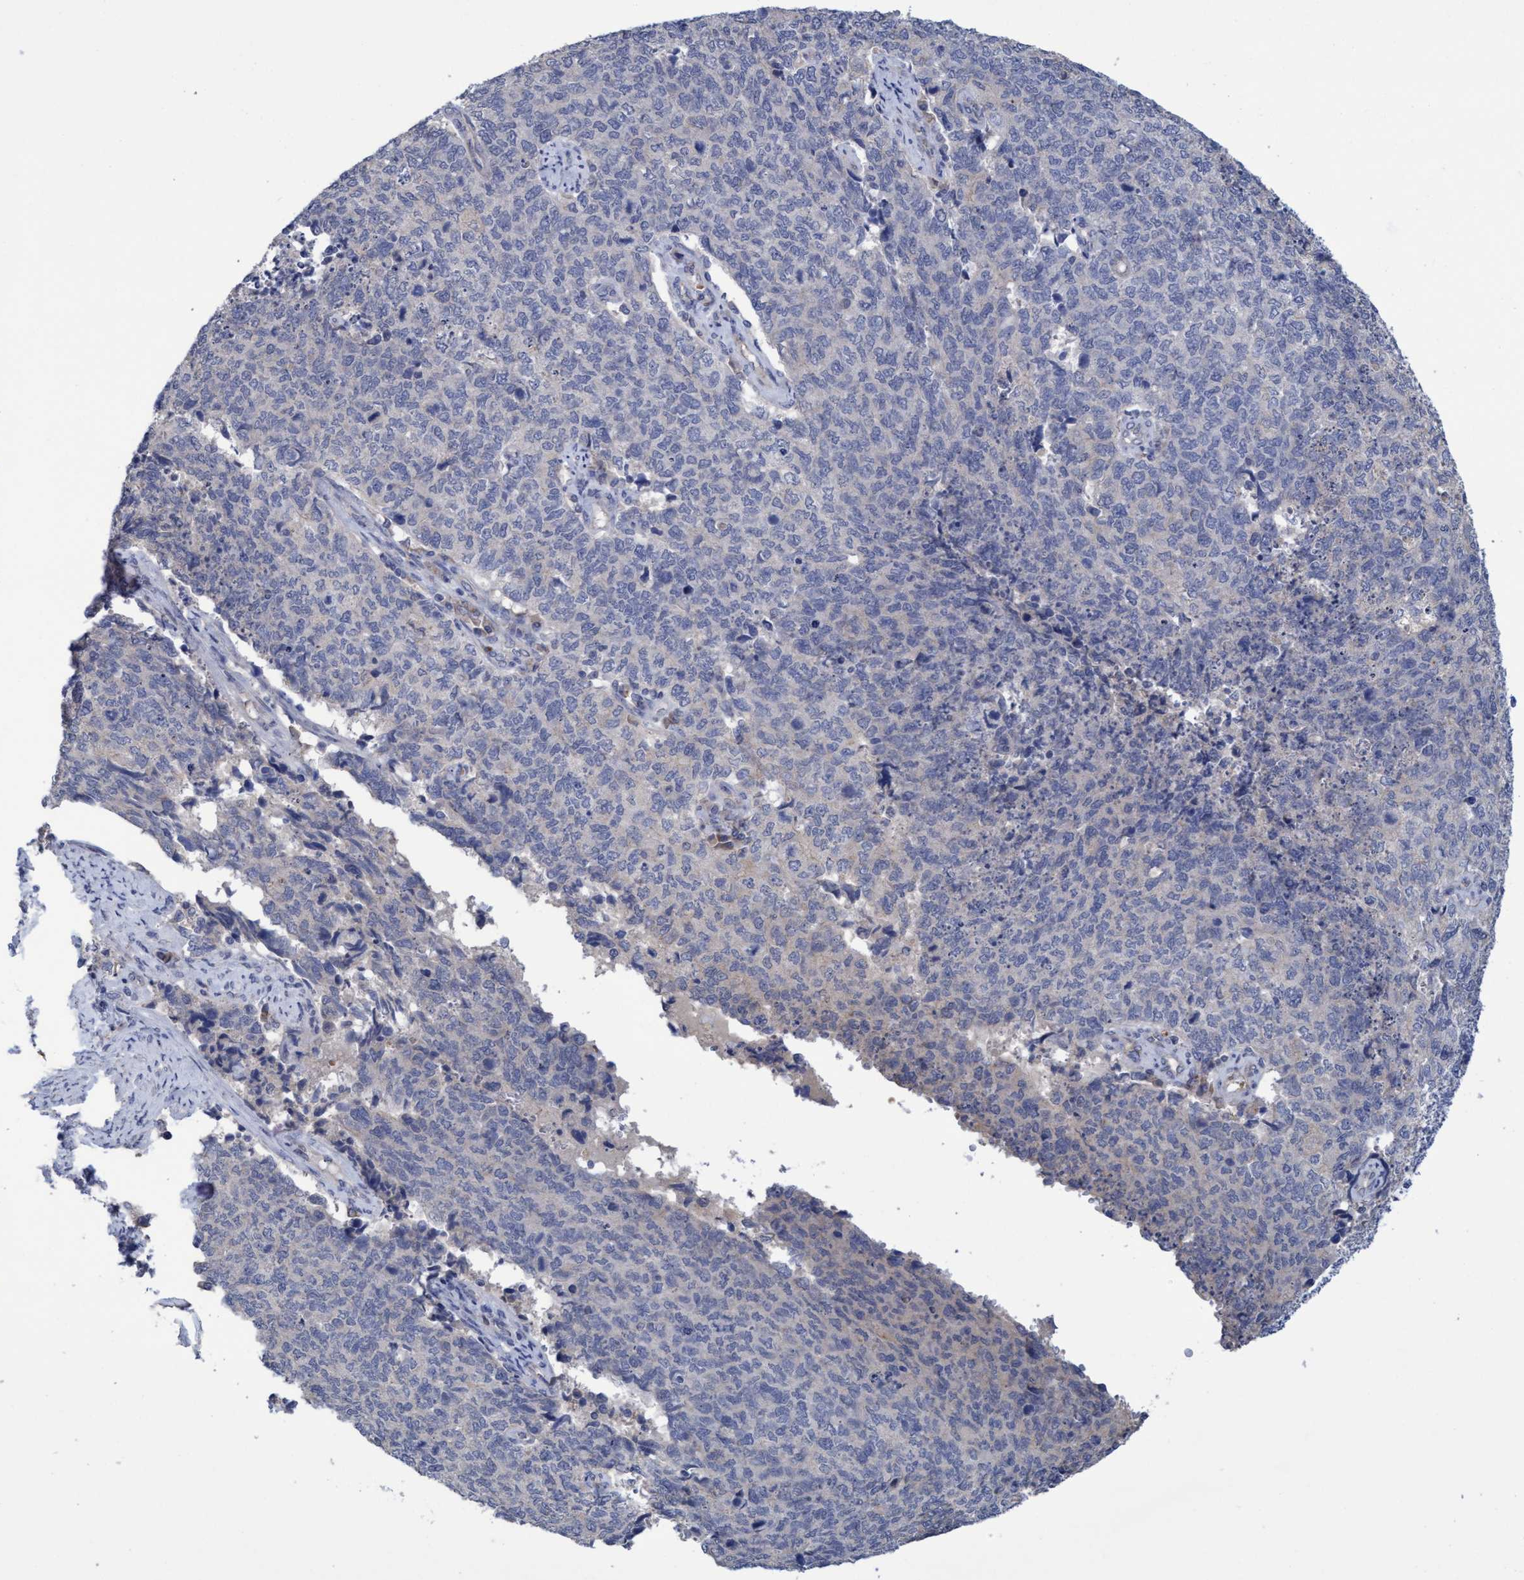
{"staining": {"intensity": "negative", "quantity": "none", "location": "none"}, "tissue": "cervical cancer", "cell_type": "Tumor cells", "image_type": "cancer", "snomed": [{"axis": "morphology", "description": "Squamous cell carcinoma, NOS"}, {"axis": "topography", "description": "Cervix"}], "caption": "An immunohistochemistry (IHC) histopathology image of cervical squamous cell carcinoma is shown. There is no staining in tumor cells of cervical squamous cell carcinoma.", "gene": "SEMA4D", "patient": {"sex": "female", "age": 63}}